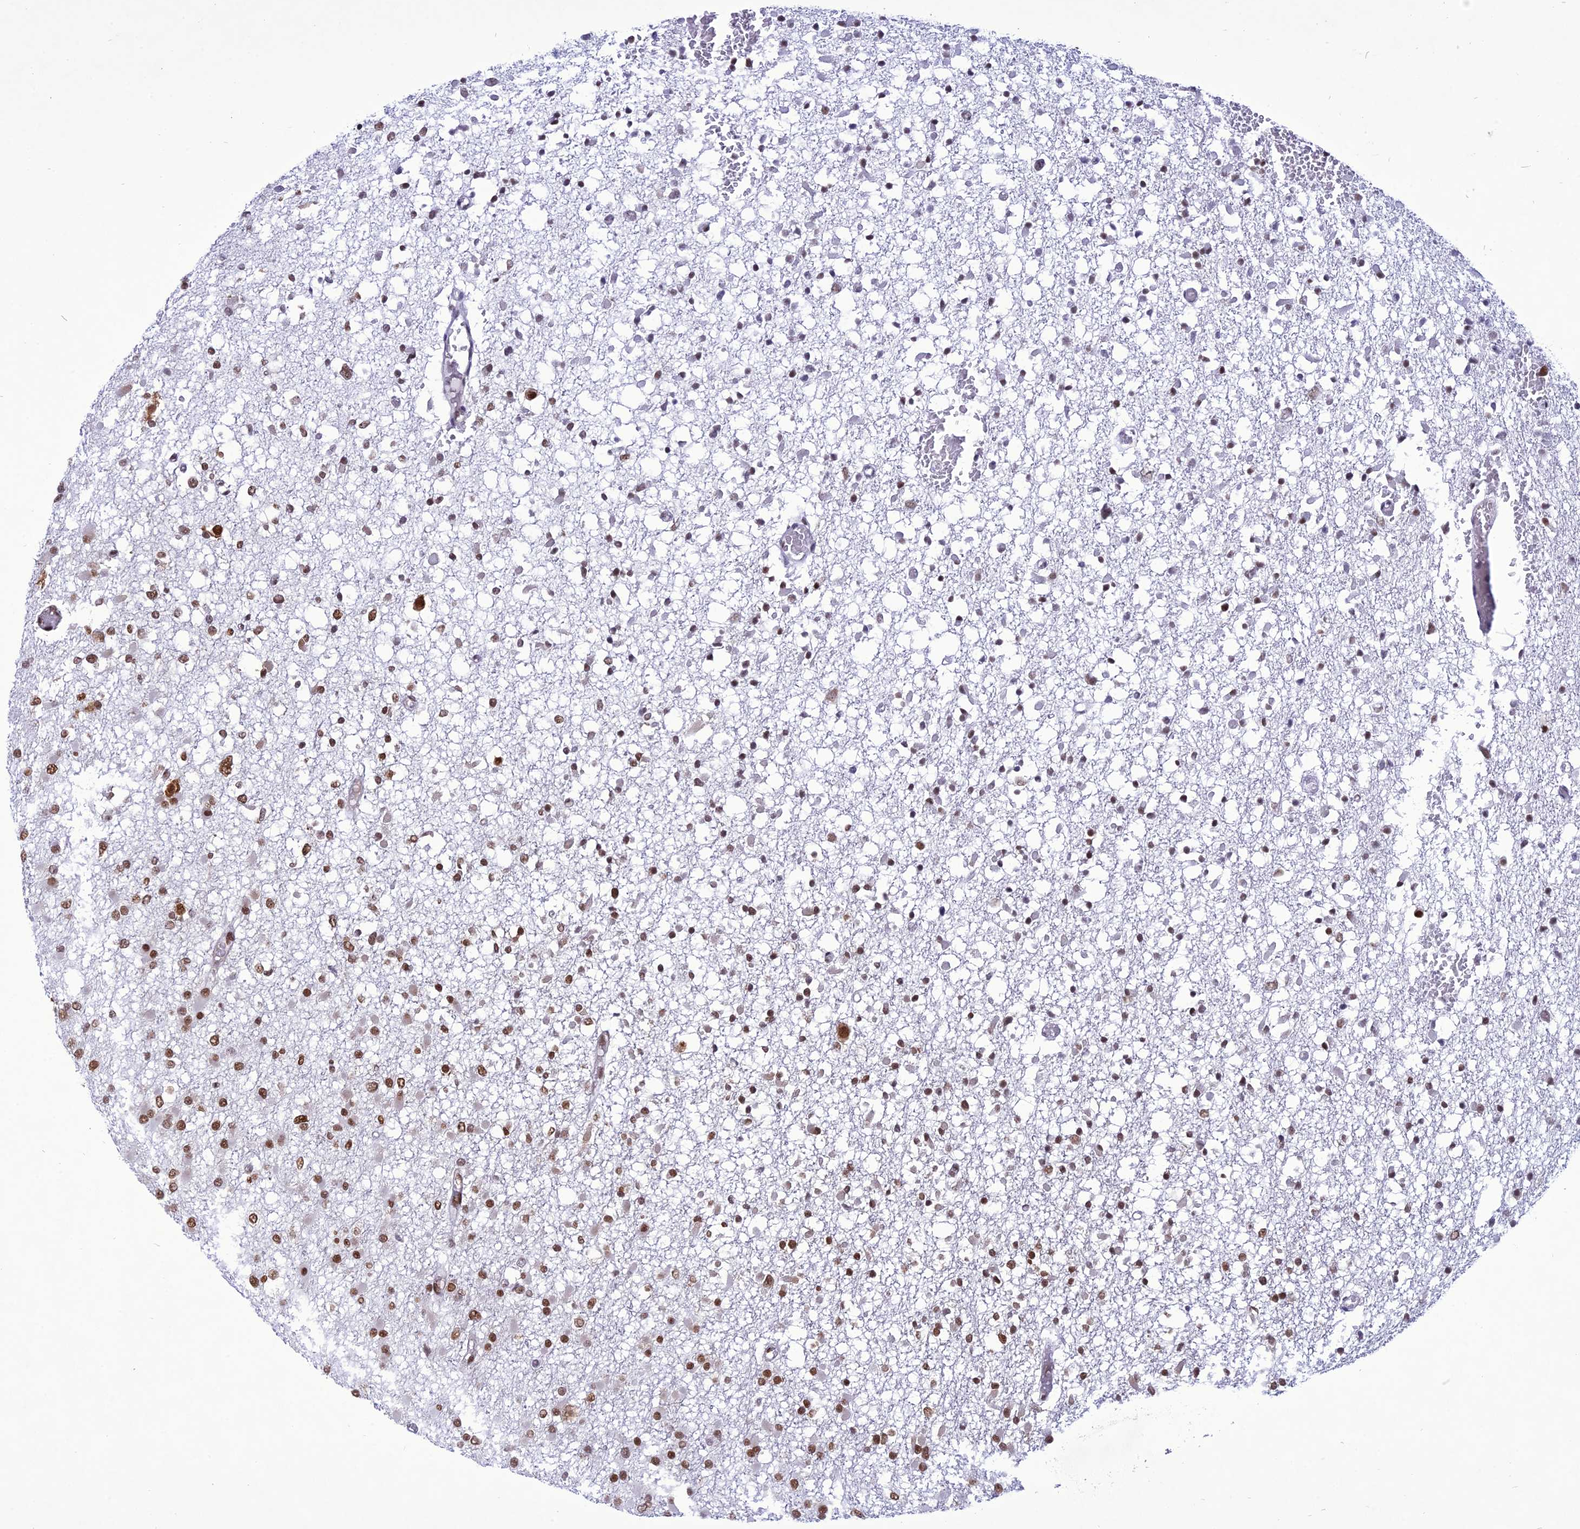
{"staining": {"intensity": "moderate", "quantity": "25%-75%", "location": "nuclear"}, "tissue": "glioma", "cell_type": "Tumor cells", "image_type": "cancer", "snomed": [{"axis": "morphology", "description": "Glioma, malignant, Low grade"}, {"axis": "topography", "description": "Brain"}], "caption": "IHC of human glioma reveals medium levels of moderate nuclear positivity in approximately 25%-75% of tumor cells.", "gene": "DDX1", "patient": {"sex": "female", "age": 22}}